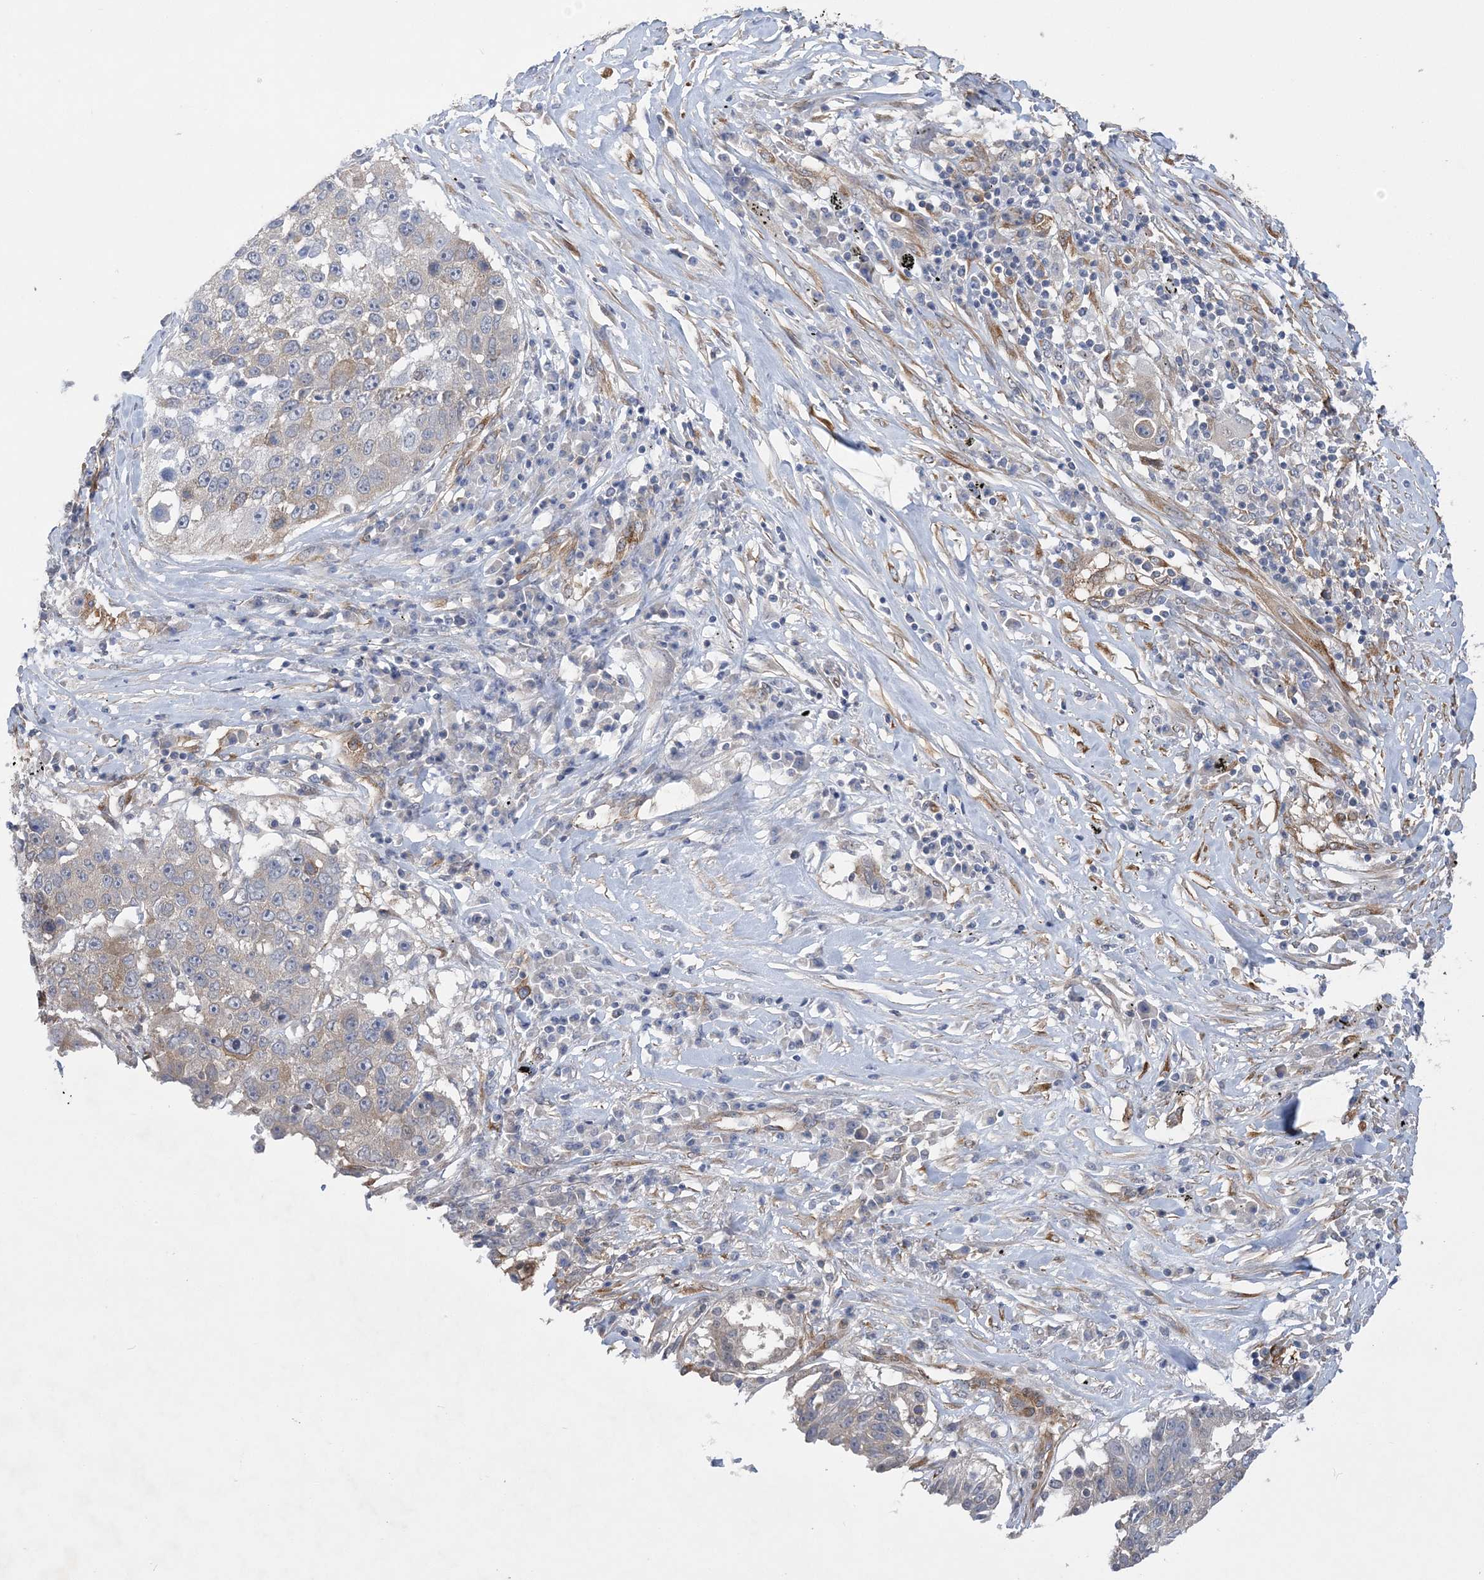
{"staining": {"intensity": "weak", "quantity": "<25%", "location": "cytoplasmic/membranous"}, "tissue": "lung cancer", "cell_type": "Tumor cells", "image_type": "cancer", "snomed": [{"axis": "morphology", "description": "Squamous cell carcinoma, NOS"}, {"axis": "topography", "description": "Lung"}], "caption": "This is an IHC micrograph of human lung squamous cell carcinoma. There is no staining in tumor cells.", "gene": "MAP4K5", "patient": {"sex": "male", "age": 61}}